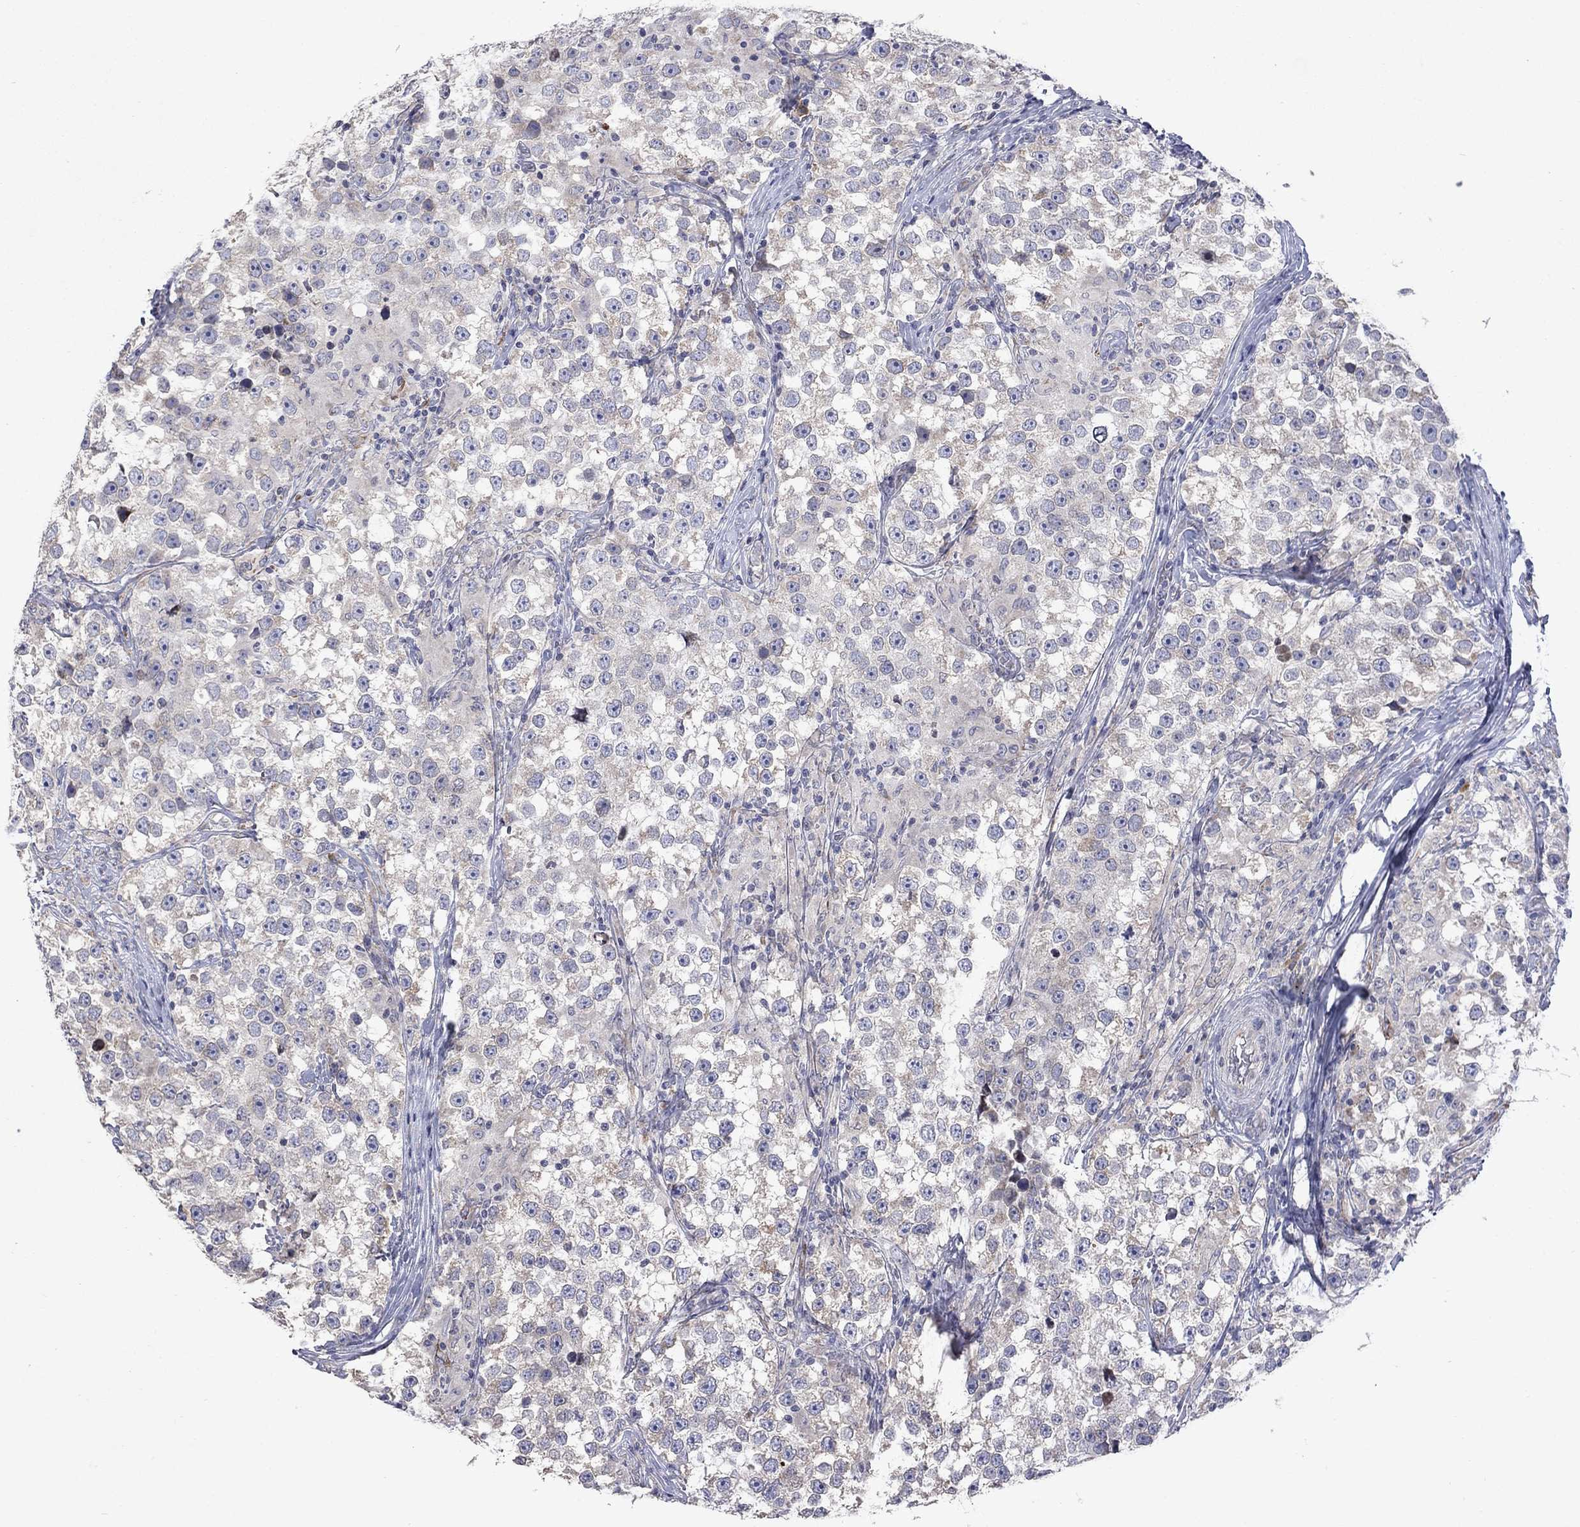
{"staining": {"intensity": "negative", "quantity": "none", "location": "none"}, "tissue": "testis cancer", "cell_type": "Tumor cells", "image_type": "cancer", "snomed": [{"axis": "morphology", "description": "Seminoma, NOS"}, {"axis": "topography", "description": "Testis"}], "caption": "Immunohistochemistry of human testis cancer shows no positivity in tumor cells.", "gene": "TMEM97", "patient": {"sex": "male", "age": 46}}